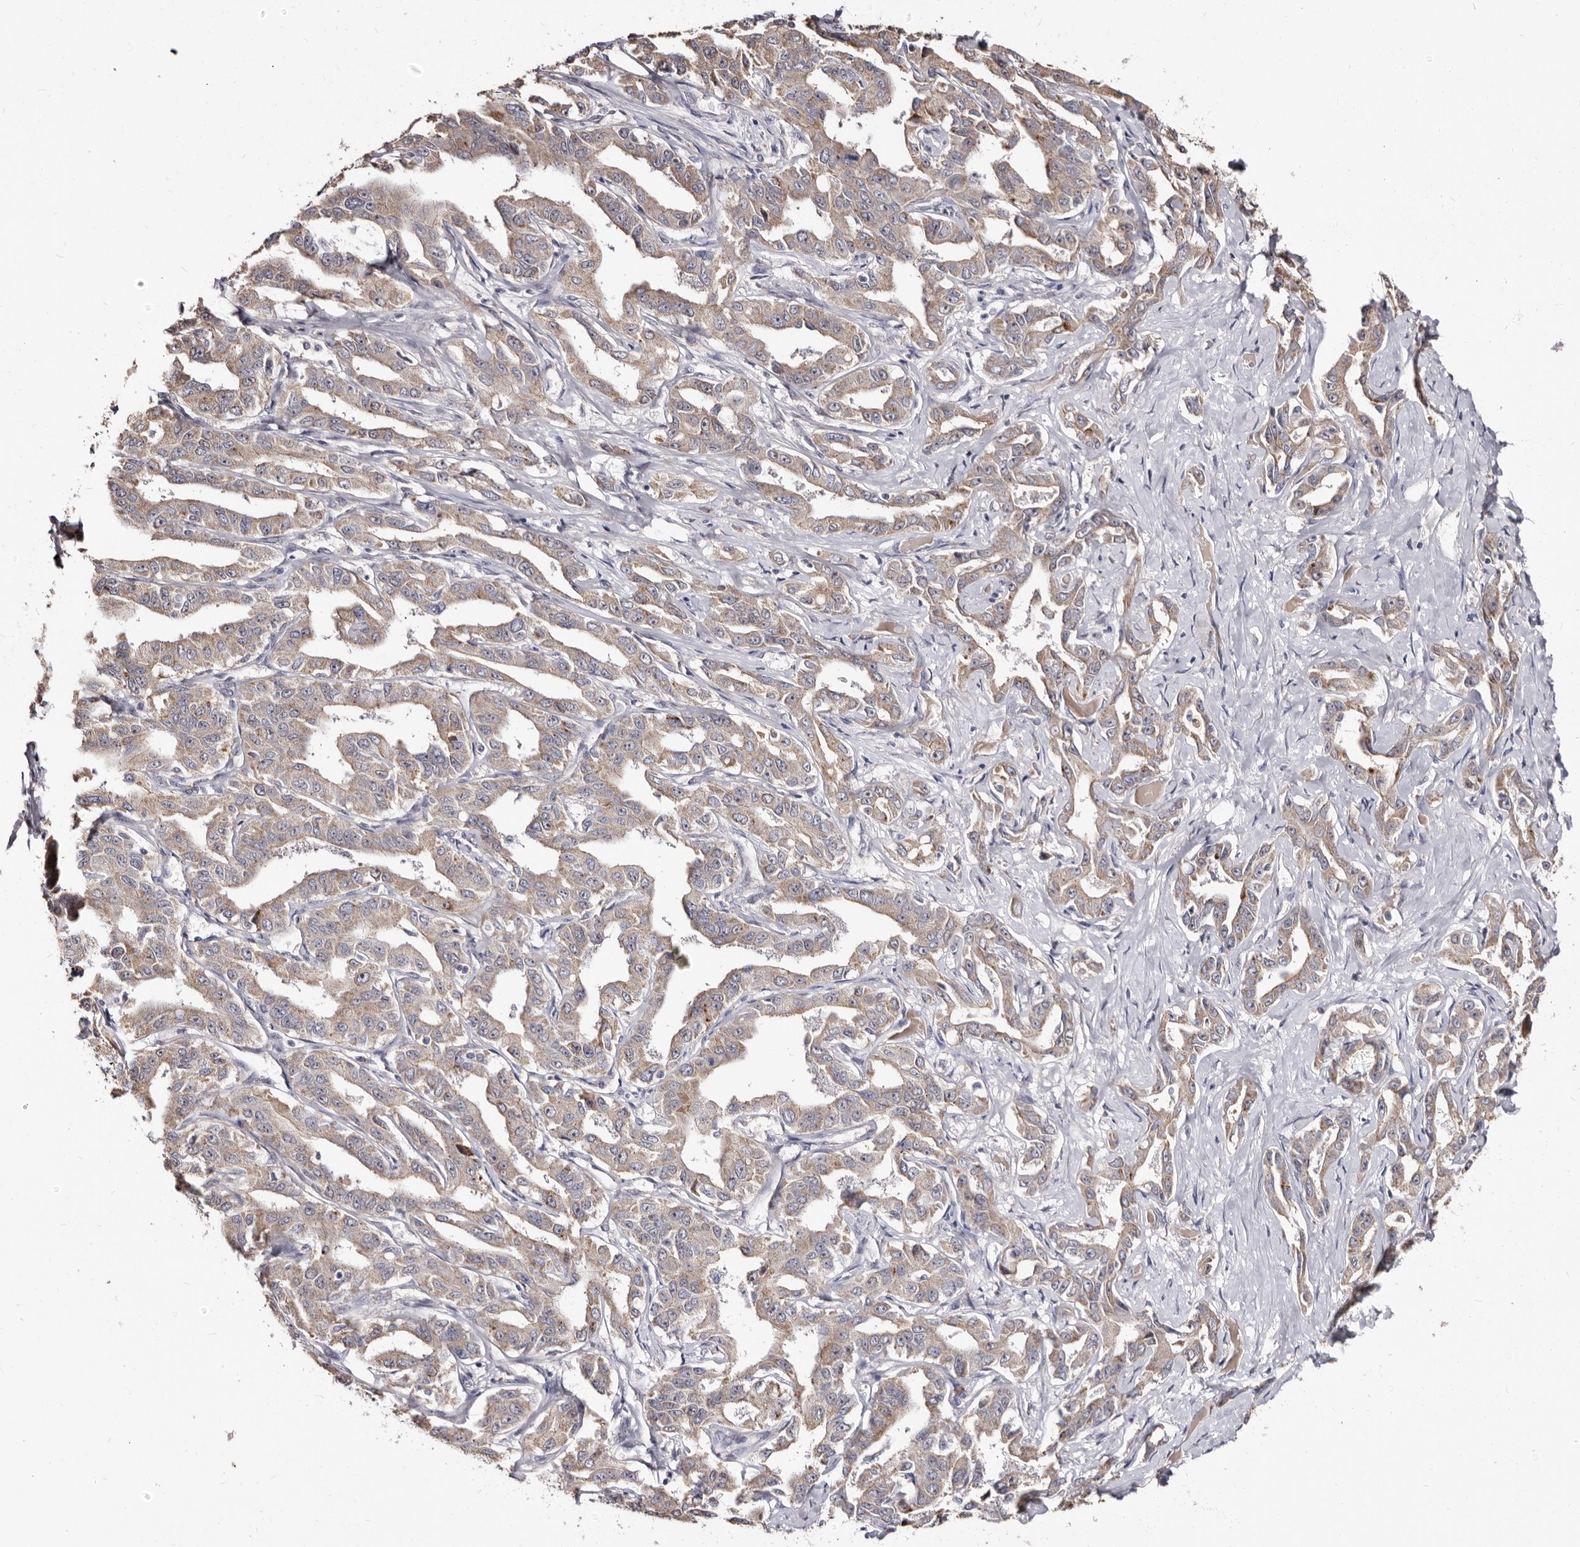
{"staining": {"intensity": "weak", "quantity": ">75%", "location": "cytoplasmic/membranous"}, "tissue": "liver cancer", "cell_type": "Tumor cells", "image_type": "cancer", "snomed": [{"axis": "morphology", "description": "Cholangiocarcinoma"}, {"axis": "topography", "description": "Liver"}], "caption": "Liver cholangiocarcinoma tissue exhibits weak cytoplasmic/membranous positivity in about >75% of tumor cells, visualized by immunohistochemistry. The staining is performed using DAB brown chromogen to label protein expression. The nuclei are counter-stained blue using hematoxylin.", "gene": "PTAFR", "patient": {"sex": "male", "age": 59}}